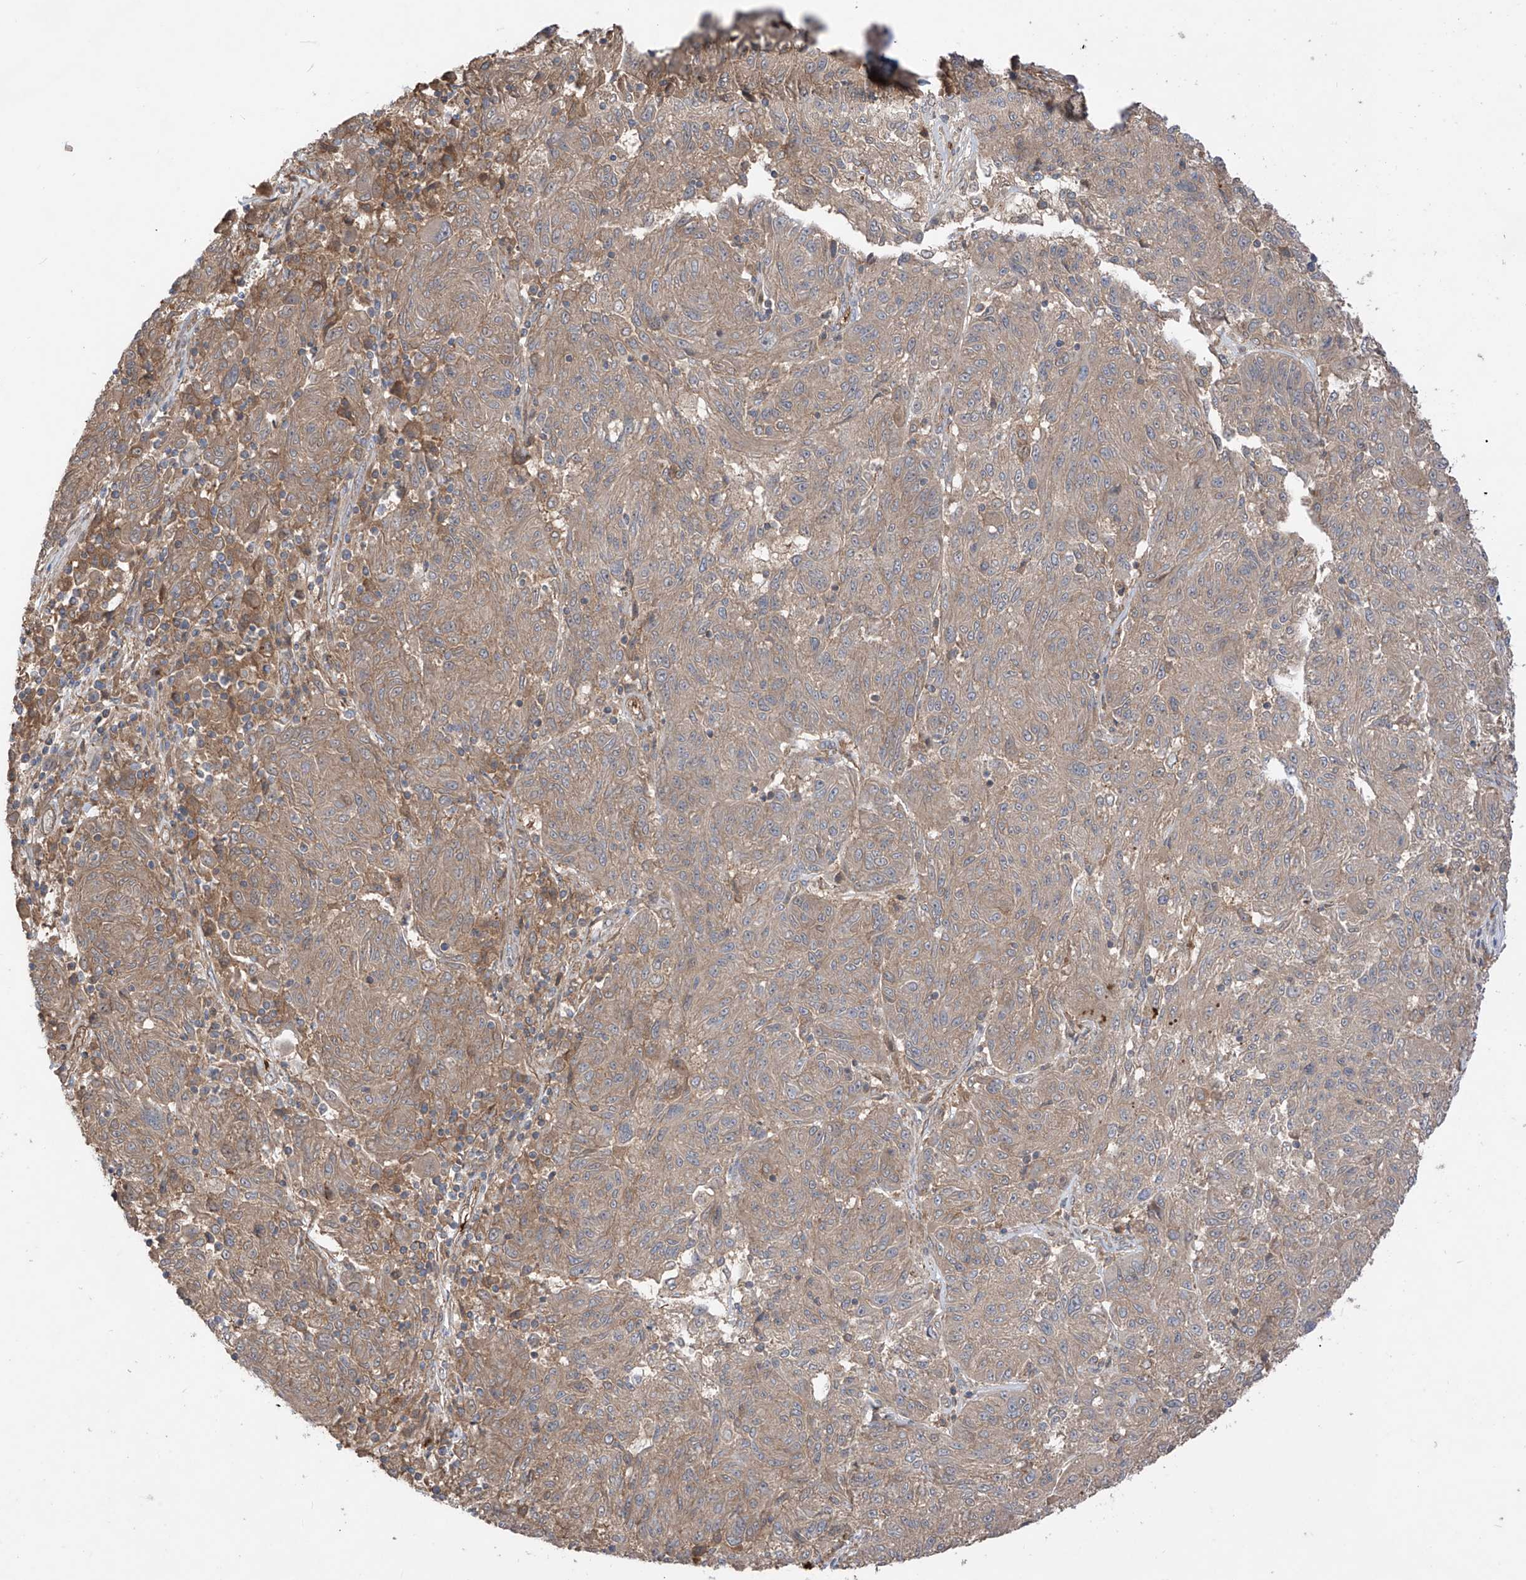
{"staining": {"intensity": "moderate", "quantity": ">75%", "location": "cytoplasmic/membranous"}, "tissue": "melanoma", "cell_type": "Tumor cells", "image_type": "cancer", "snomed": [{"axis": "morphology", "description": "Malignant melanoma, NOS"}, {"axis": "topography", "description": "Skin"}], "caption": "This histopathology image reveals immunohistochemistry (IHC) staining of human malignant melanoma, with medium moderate cytoplasmic/membranous expression in about >75% of tumor cells.", "gene": "TRMU", "patient": {"sex": "male", "age": 53}}